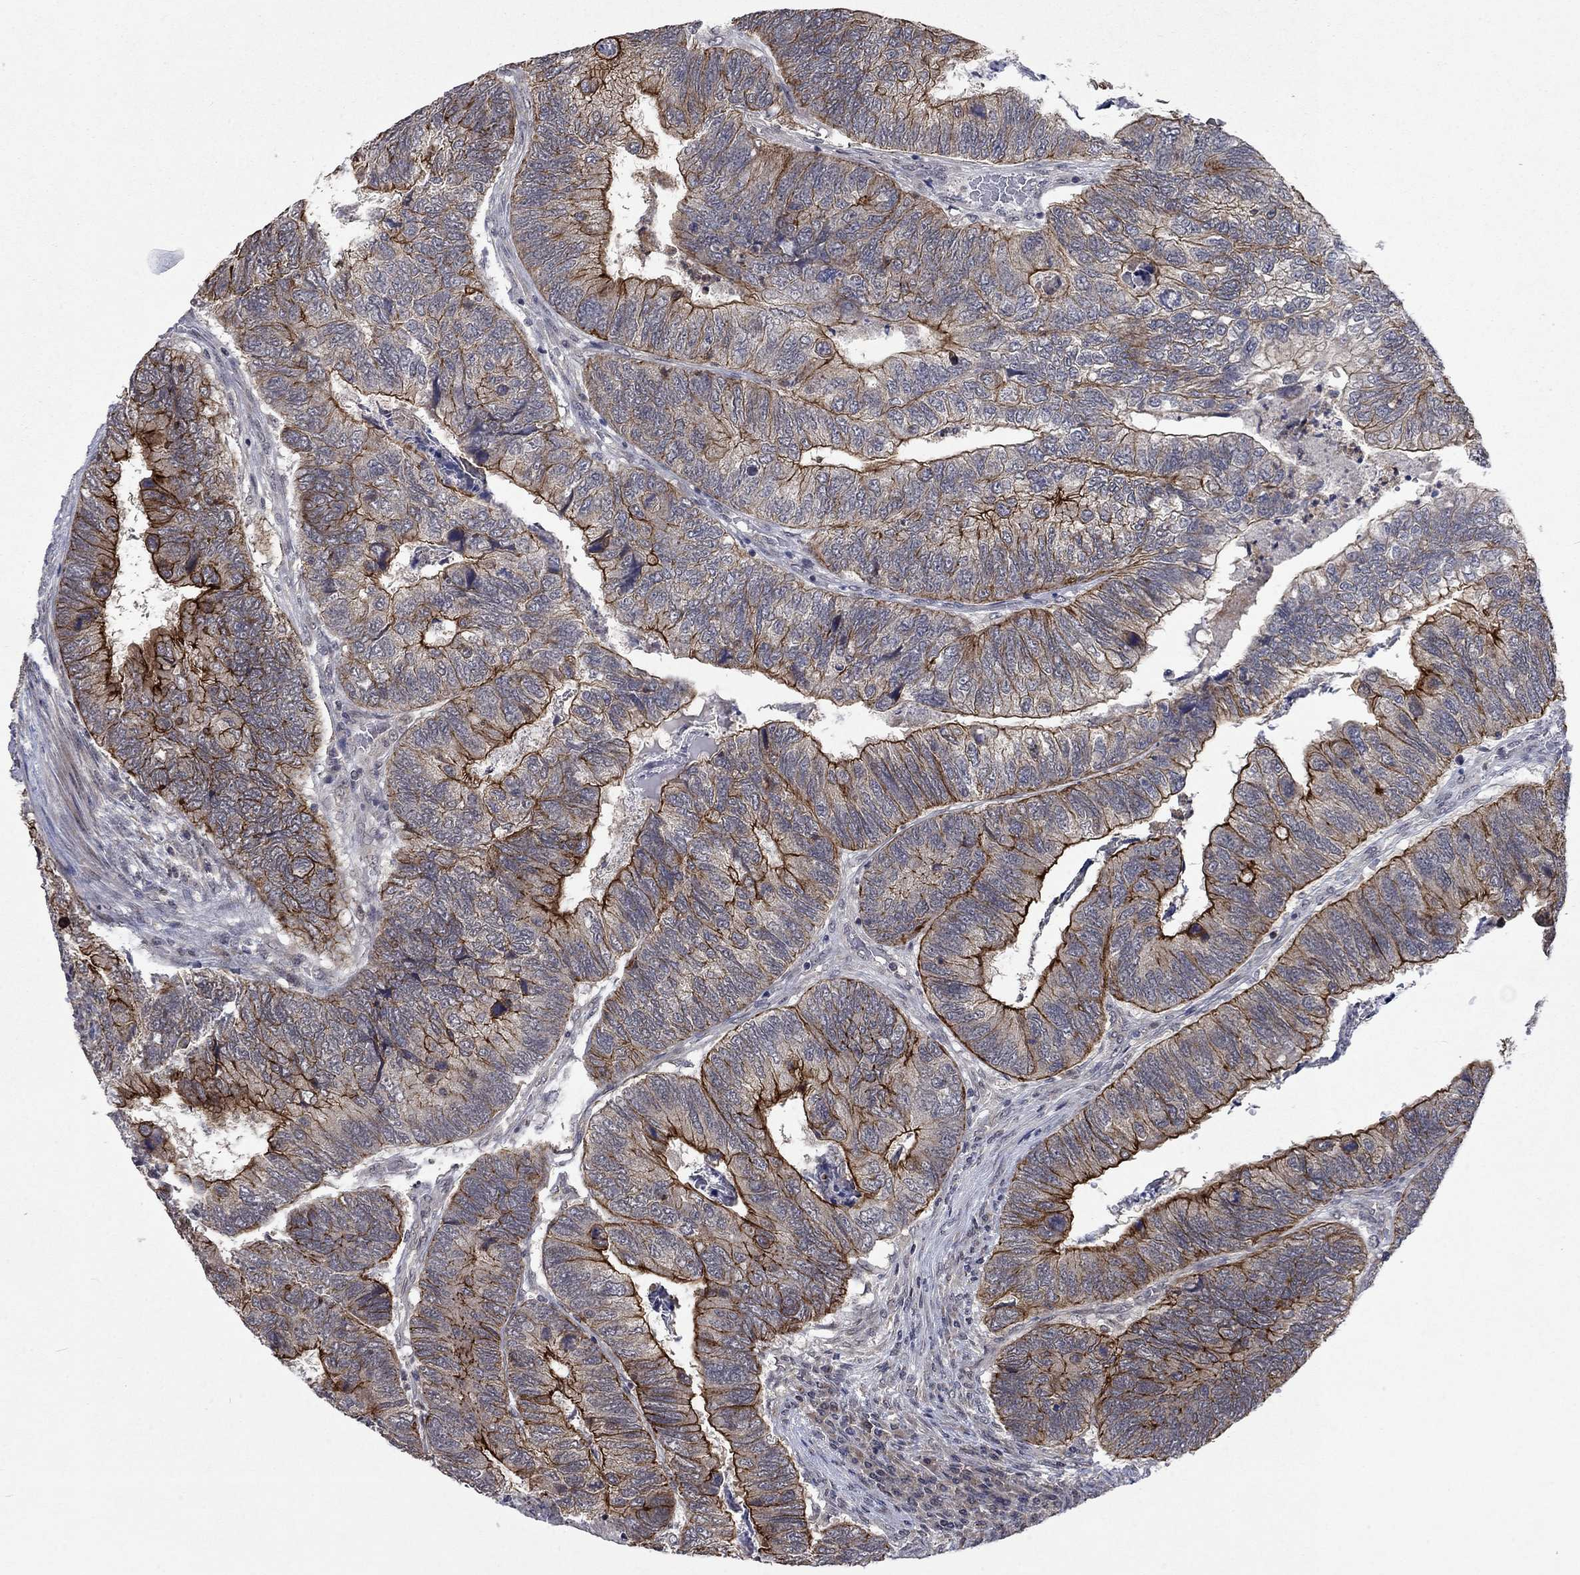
{"staining": {"intensity": "strong", "quantity": "25%-75%", "location": "cytoplasmic/membranous"}, "tissue": "colorectal cancer", "cell_type": "Tumor cells", "image_type": "cancer", "snomed": [{"axis": "morphology", "description": "Adenocarcinoma, NOS"}, {"axis": "topography", "description": "Colon"}], "caption": "Colorectal cancer tissue demonstrates strong cytoplasmic/membranous staining in about 25%-75% of tumor cells", "gene": "PPP1R9A", "patient": {"sex": "female", "age": 67}}